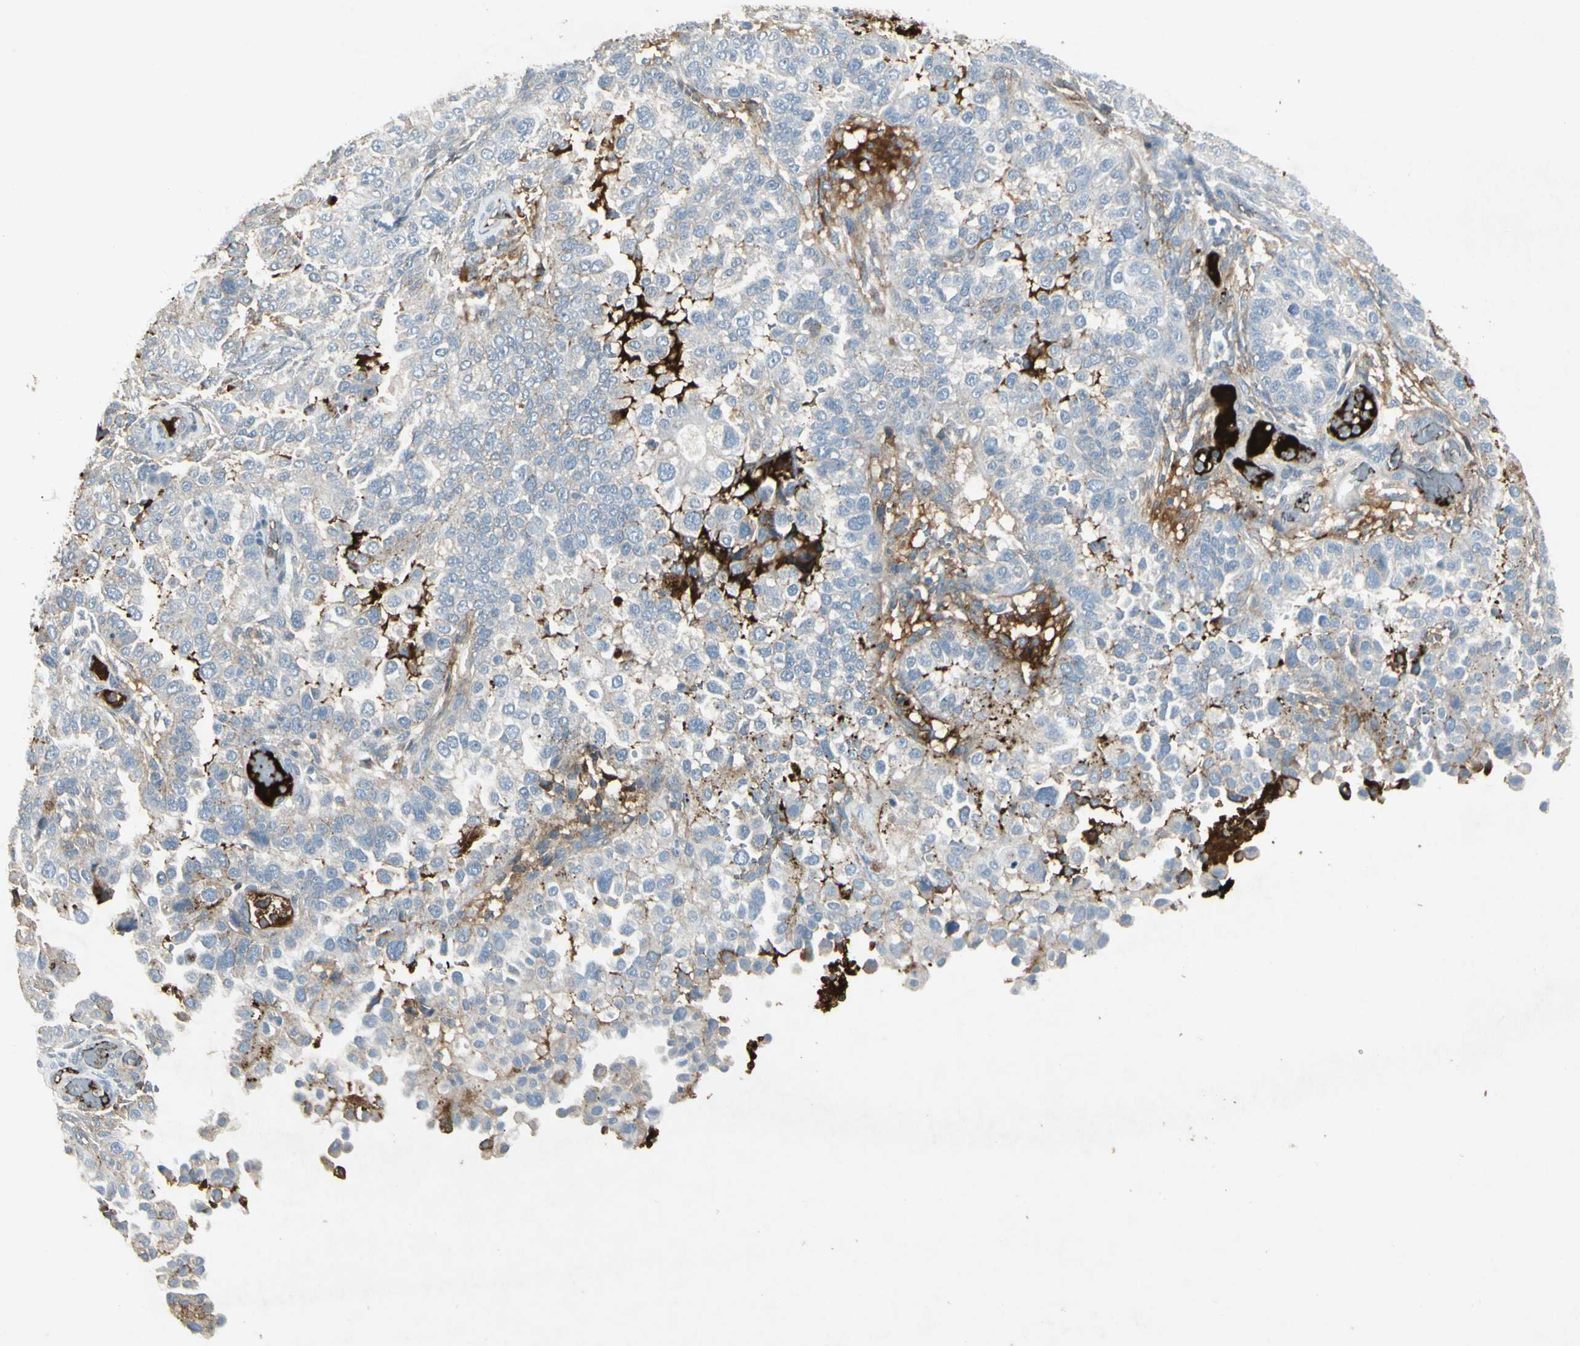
{"staining": {"intensity": "strong", "quantity": "<25%", "location": "cytoplasmic/membranous"}, "tissue": "endometrial cancer", "cell_type": "Tumor cells", "image_type": "cancer", "snomed": [{"axis": "morphology", "description": "Adenocarcinoma, NOS"}, {"axis": "topography", "description": "Endometrium"}], "caption": "Human endometrial cancer stained for a protein (brown) displays strong cytoplasmic/membranous positive expression in about <25% of tumor cells.", "gene": "IGHM", "patient": {"sex": "female", "age": 85}}